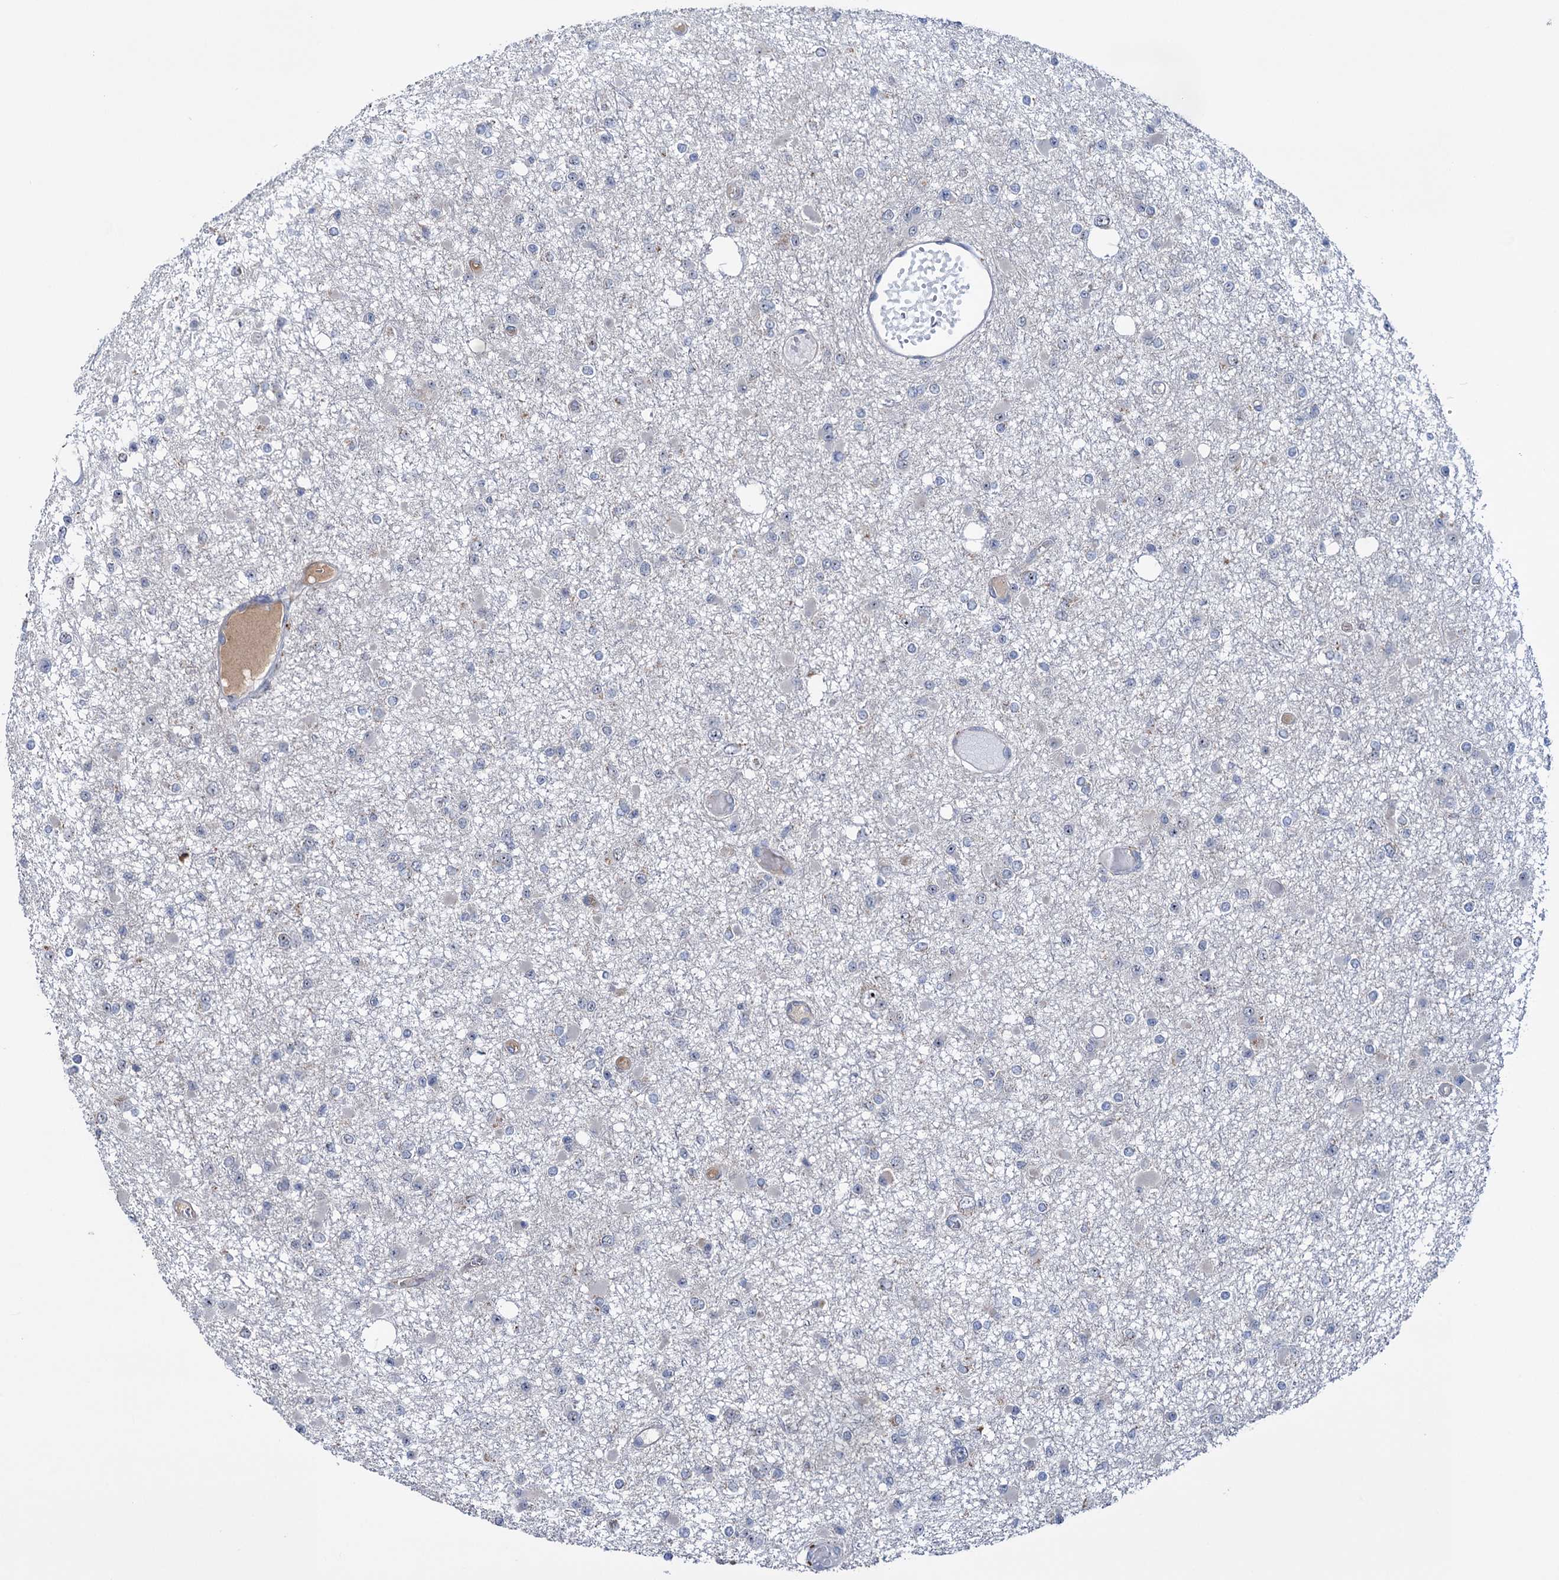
{"staining": {"intensity": "negative", "quantity": "none", "location": "none"}, "tissue": "glioma", "cell_type": "Tumor cells", "image_type": "cancer", "snomed": [{"axis": "morphology", "description": "Glioma, malignant, Low grade"}, {"axis": "topography", "description": "Brain"}], "caption": "The immunohistochemistry (IHC) micrograph has no significant staining in tumor cells of glioma tissue.", "gene": "HTR3B", "patient": {"sex": "female", "age": 22}}